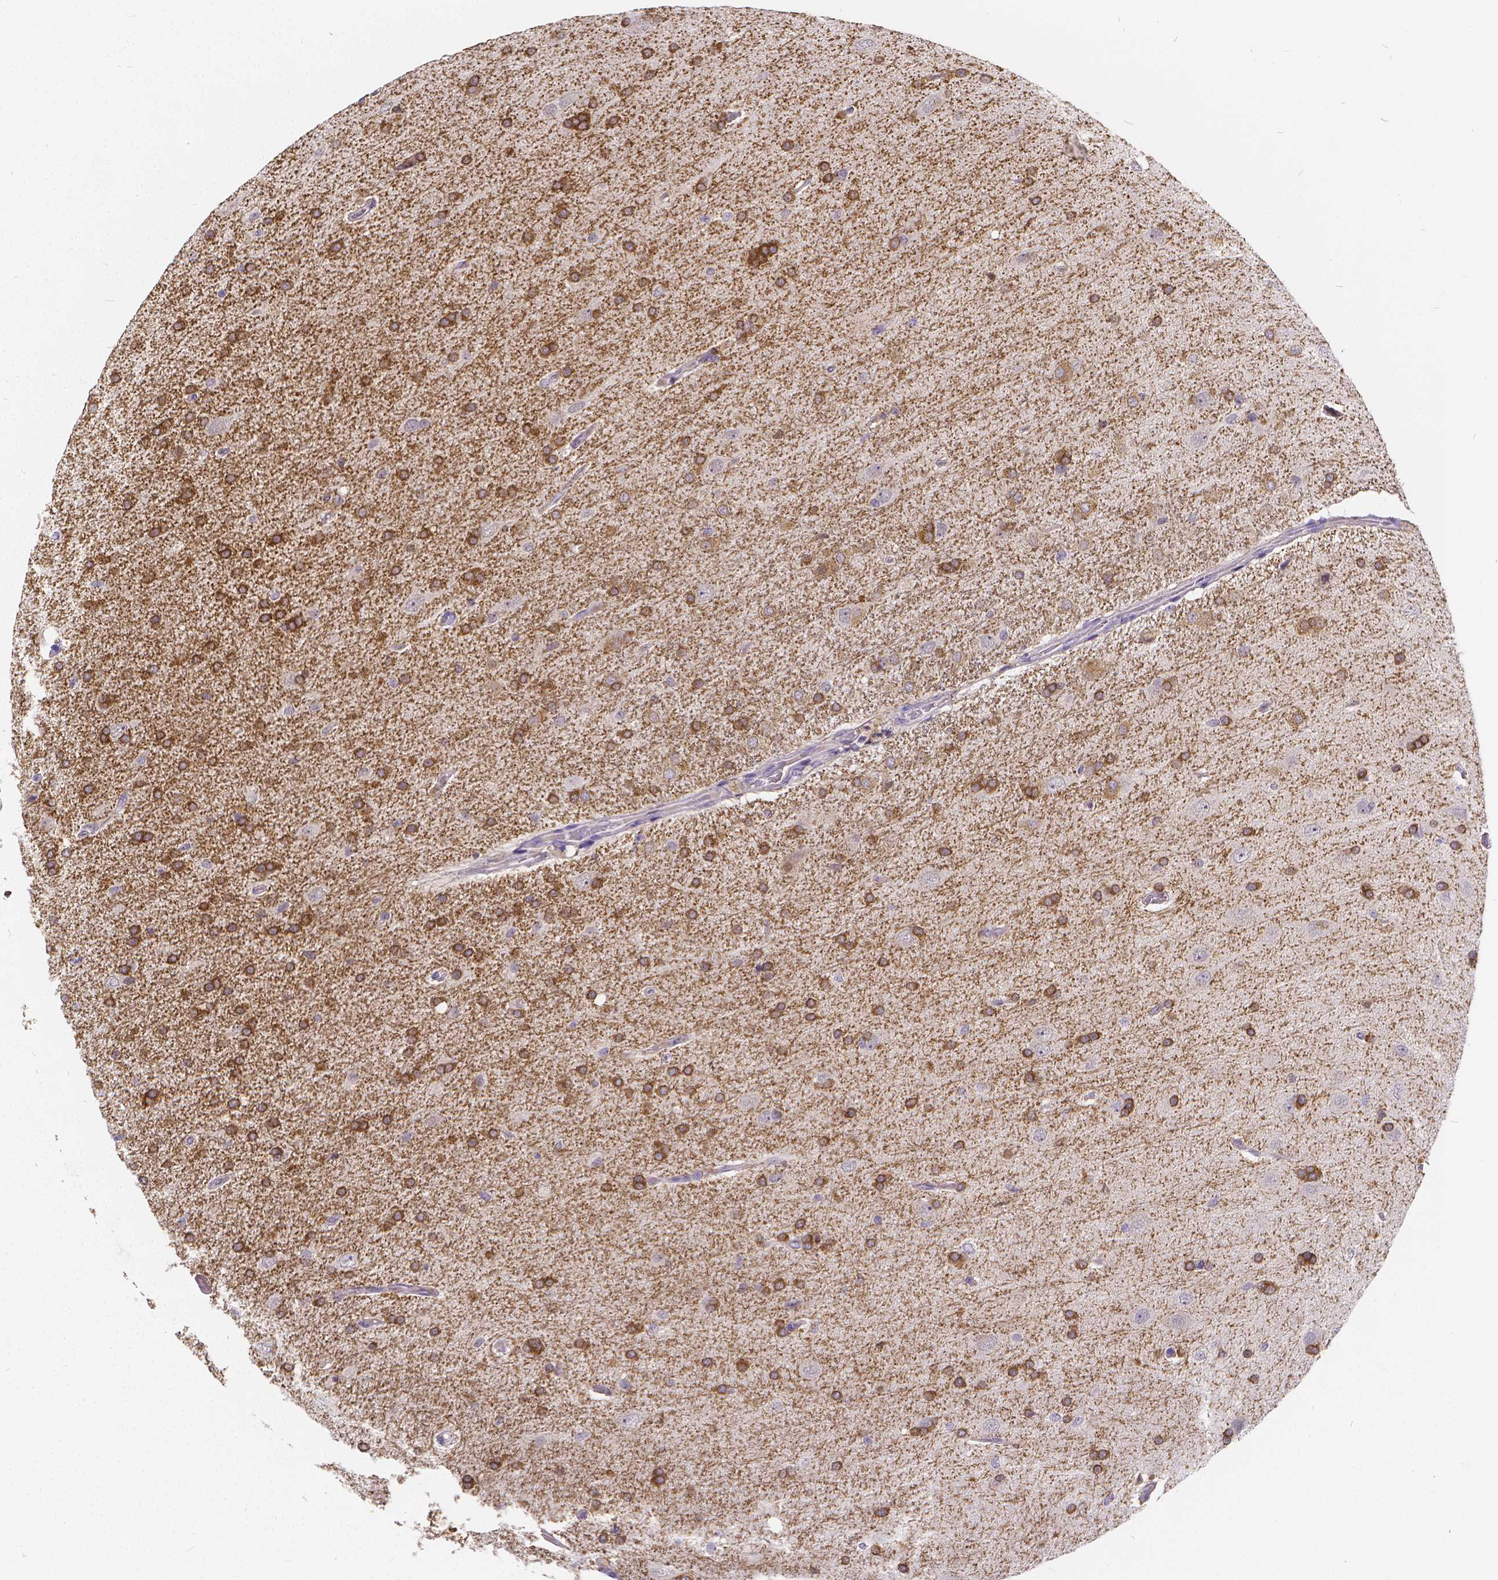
{"staining": {"intensity": "strong", "quantity": ">75%", "location": "cytoplasmic/membranous"}, "tissue": "glioma", "cell_type": "Tumor cells", "image_type": "cancer", "snomed": [{"axis": "morphology", "description": "Glioma, malignant, High grade"}, {"axis": "topography", "description": "Cerebral cortex"}], "caption": "Immunohistochemical staining of human glioma displays strong cytoplasmic/membranous protein positivity in approximately >75% of tumor cells. Using DAB (brown) and hematoxylin (blue) stains, captured at high magnification using brightfield microscopy.", "gene": "GLRB", "patient": {"sex": "male", "age": 70}}